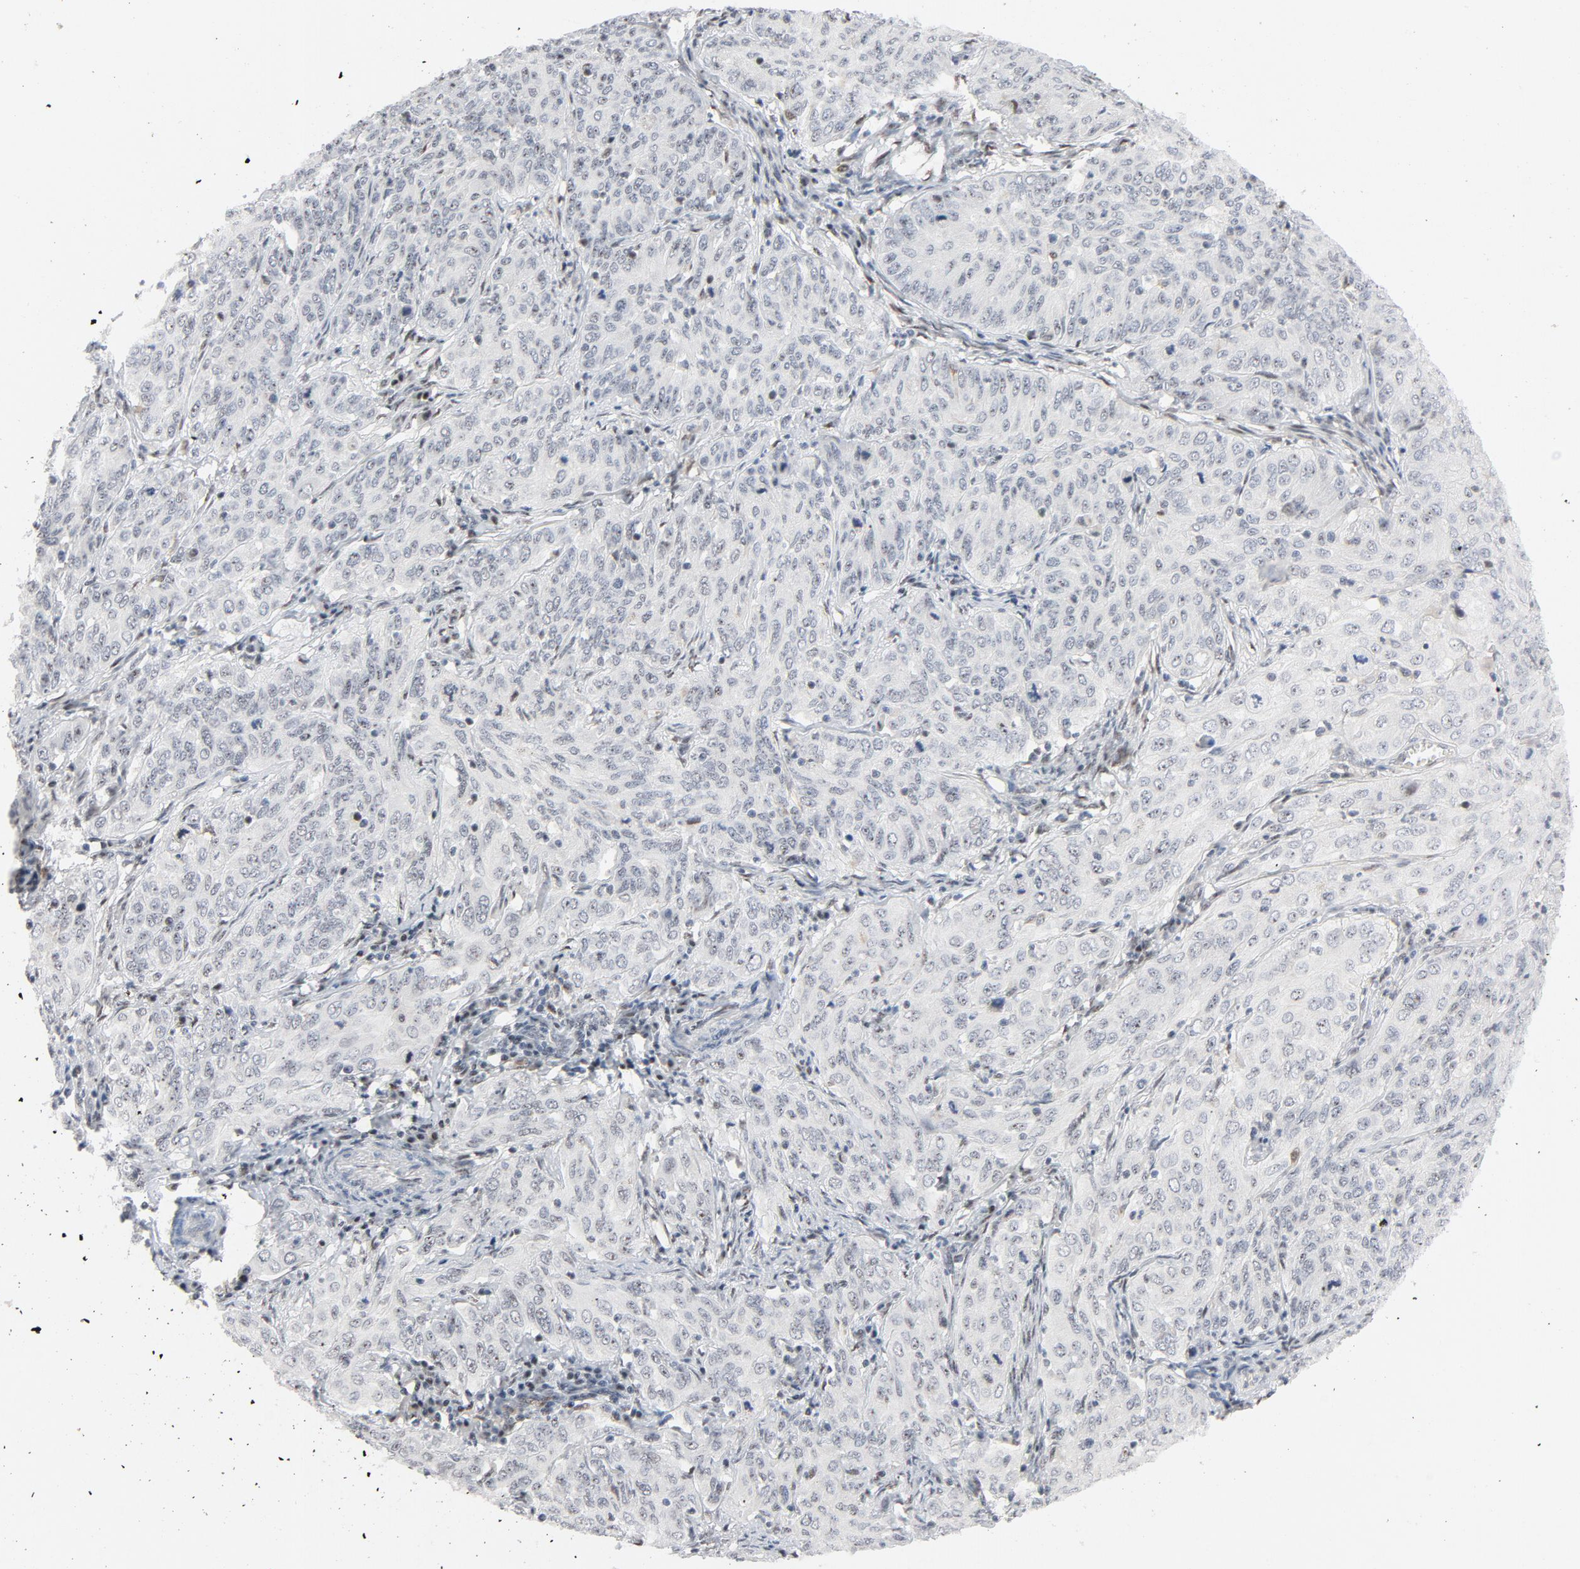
{"staining": {"intensity": "weak", "quantity": "<25%", "location": "nuclear"}, "tissue": "cervical cancer", "cell_type": "Tumor cells", "image_type": "cancer", "snomed": [{"axis": "morphology", "description": "Squamous cell carcinoma, NOS"}, {"axis": "topography", "description": "Cervix"}], "caption": "Squamous cell carcinoma (cervical) was stained to show a protein in brown. There is no significant positivity in tumor cells.", "gene": "FSCB", "patient": {"sex": "female", "age": 38}}